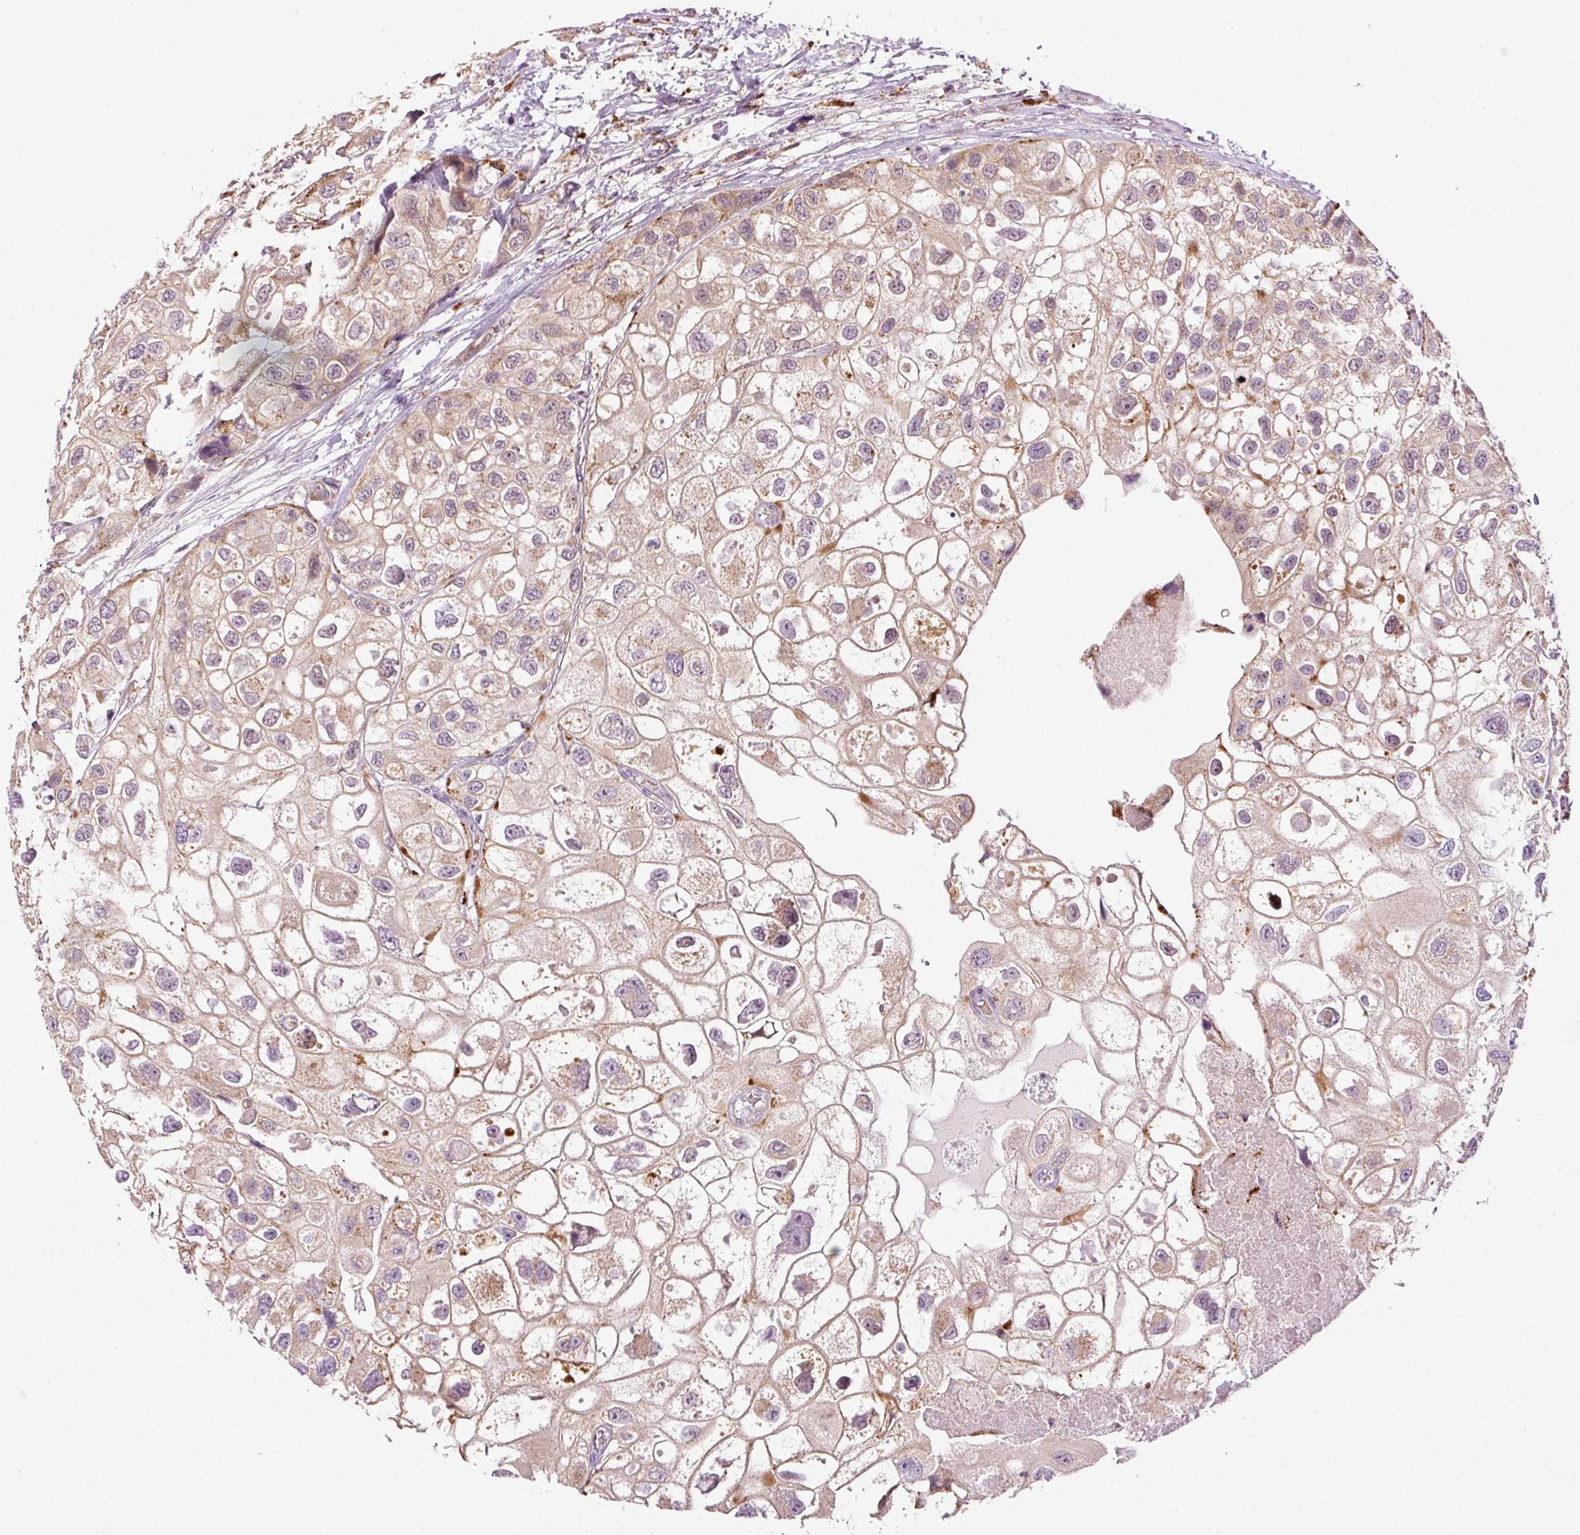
{"staining": {"intensity": "weak", "quantity": "25%-75%", "location": "cytoplasmic/membranous"}, "tissue": "urothelial cancer", "cell_type": "Tumor cells", "image_type": "cancer", "snomed": [{"axis": "morphology", "description": "Urothelial carcinoma, High grade"}, {"axis": "topography", "description": "Urinary bladder"}], "caption": "An image showing weak cytoplasmic/membranous expression in about 25%-75% of tumor cells in urothelial cancer, as visualized by brown immunohistochemical staining.", "gene": "ZNF639", "patient": {"sex": "female", "age": 64}}